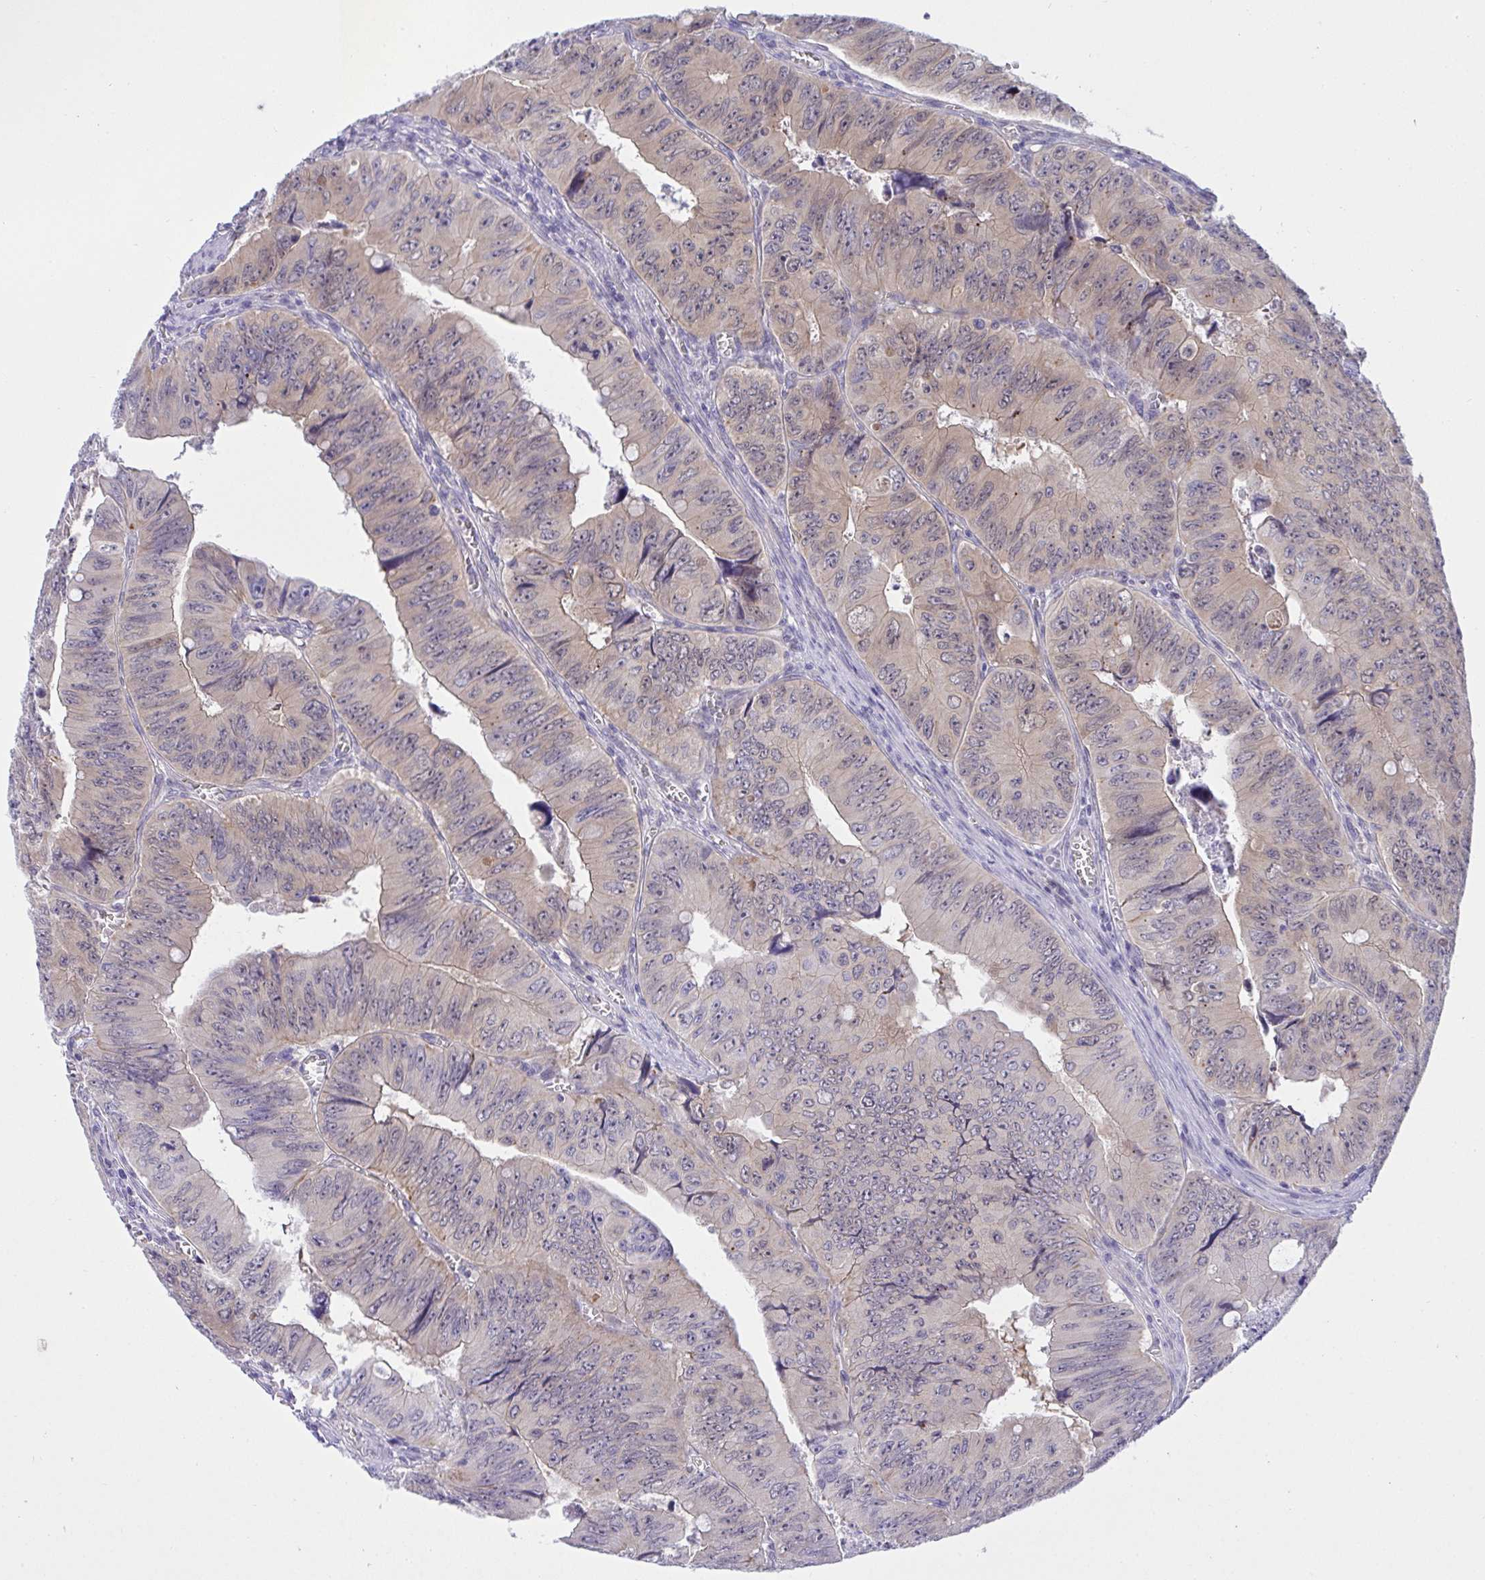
{"staining": {"intensity": "weak", "quantity": "25%-75%", "location": "cytoplasmic/membranous"}, "tissue": "colorectal cancer", "cell_type": "Tumor cells", "image_type": "cancer", "snomed": [{"axis": "morphology", "description": "Adenocarcinoma, NOS"}, {"axis": "topography", "description": "Colon"}], "caption": "Protein analysis of adenocarcinoma (colorectal) tissue reveals weak cytoplasmic/membranous expression in approximately 25%-75% of tumor cells.", "gene": "HOXD12", "patient": {"sex": "female", "age": 84}}